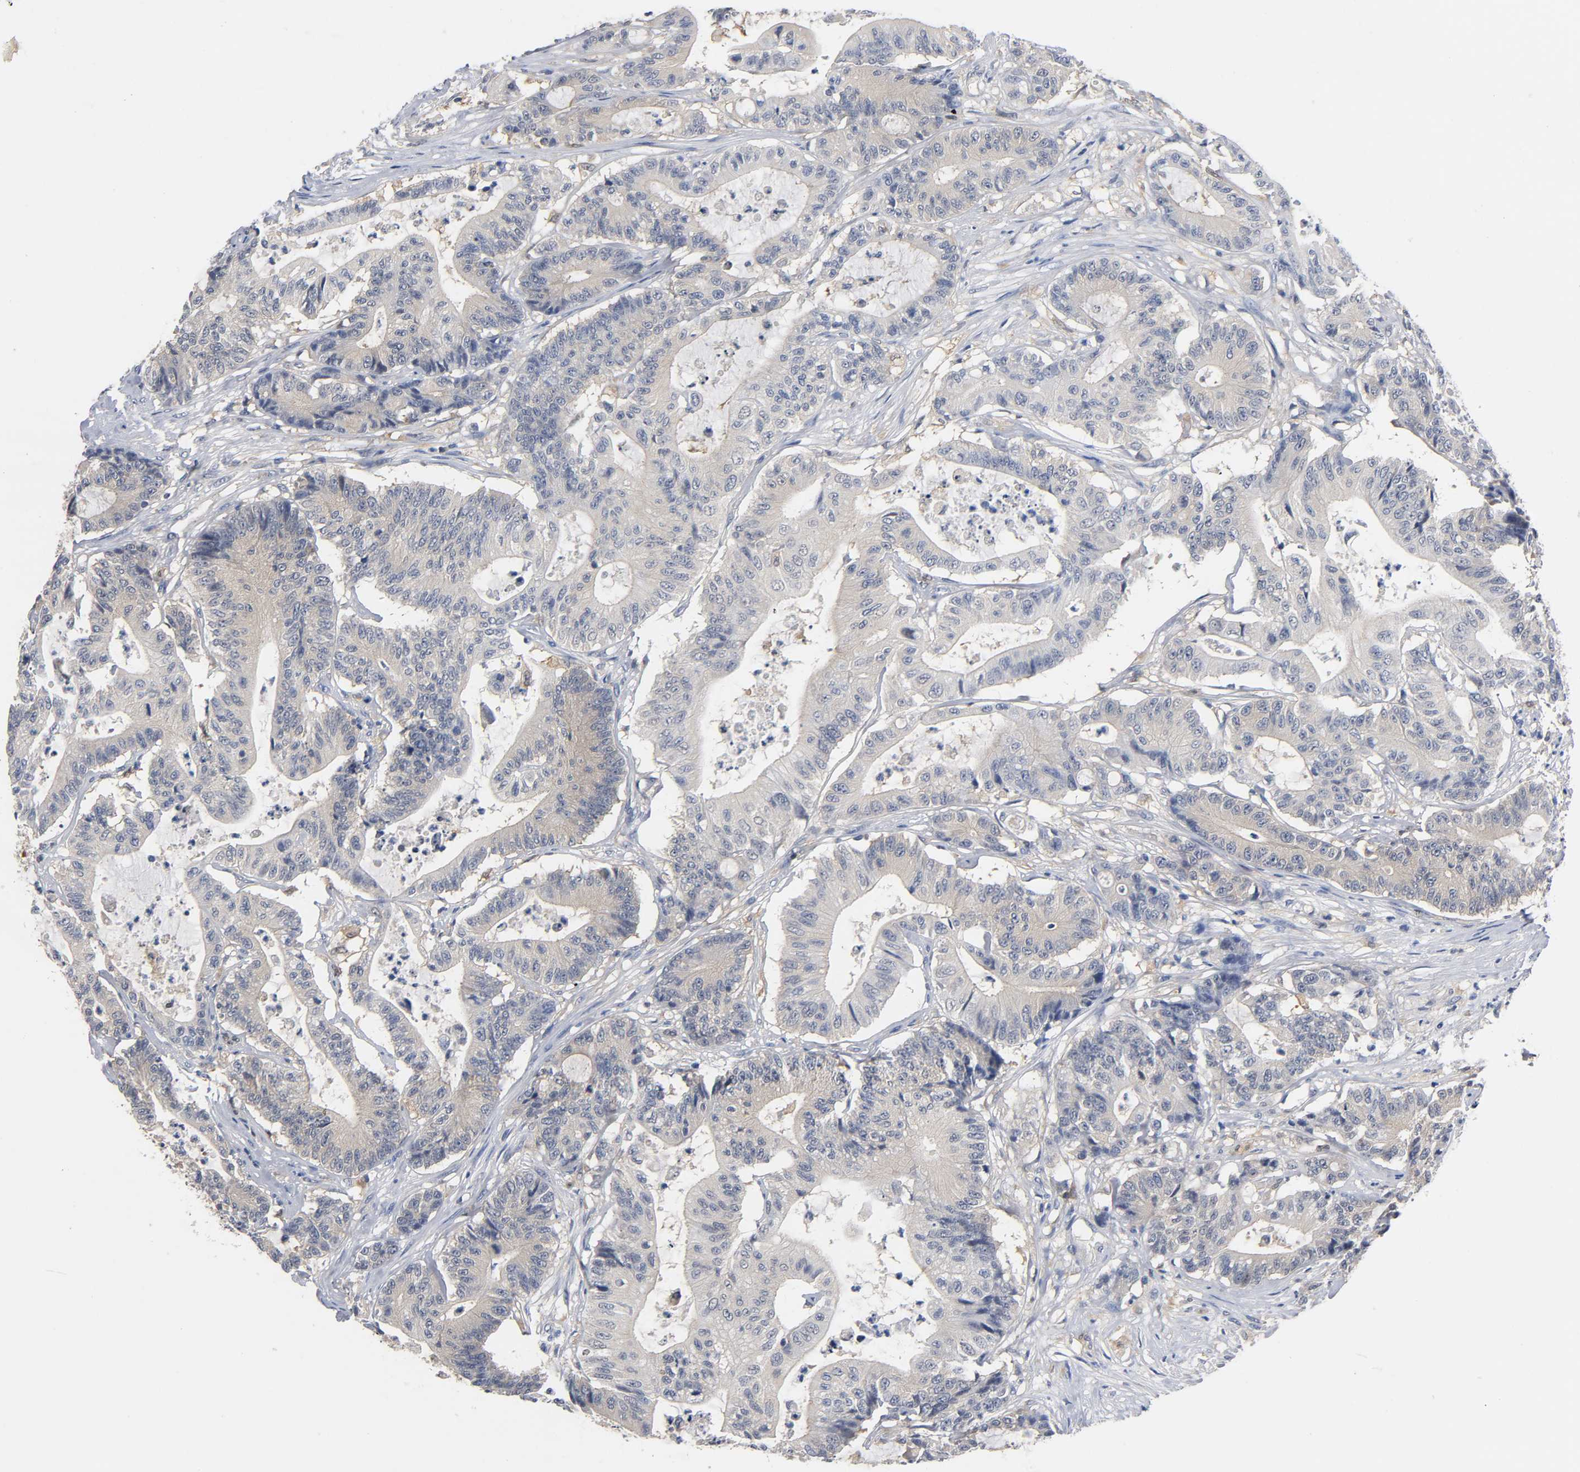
{"staining": {"intensity": "weak", "quantity": ">75%", "location": "cytoplasmic/membranous"}, "tissue": "colorectal cancer", "cell_type": "Tumor cells", "image_type": "cancer", "snomed": [{"axis": "morphology", "description": "Adenocarcinoma, NOS"}, {"axis": "topography", "description": "Colon"}], "caption": "Weak cytoplasmic/membranous protein staining is seen in approximately >75% of tumor cells in adenocarcinoma (colorectal).", "gene": "FYN", "patient": {"sex": "female", "age": 84}}